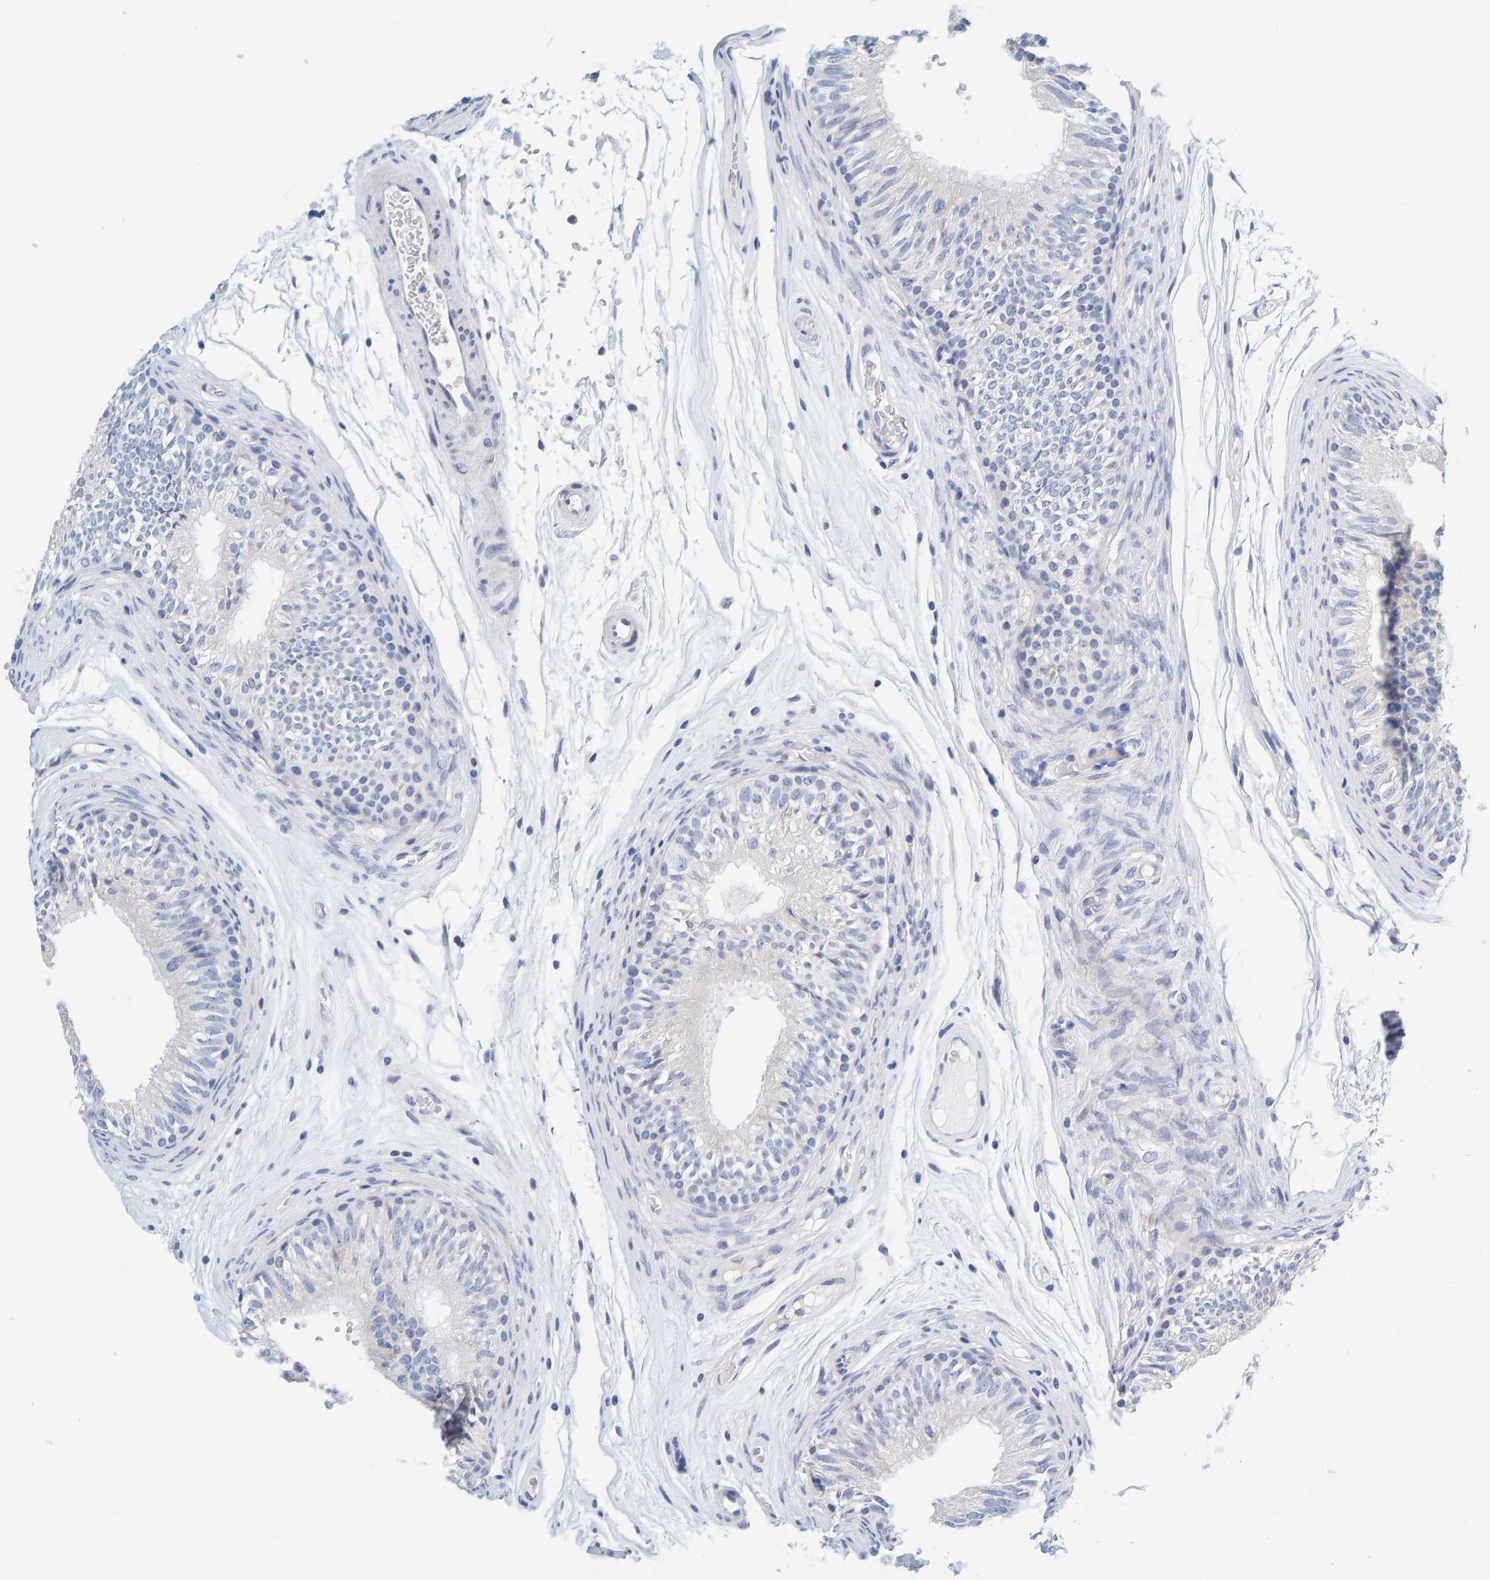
{"staining": {"intensity": "negative", "quantity": "none", "location": "none"}, "tissue": "epididymis", "cell_type": "Glandular cells", "image_type": "normal", "snomed": [{"axis": "morphology", "description": "Normal tissue, NOS"}, {"axis": "topography", "description": "Epididymis"}], "caption": "Glandular cells are negative for protein expression in normal human epididymis. (DAB (3,3'-diaminobenzidine) immunohistochemistry visualized using brightfield microscopy, high magnification).", "gene": "MOG", "patient": {"sex": "male", "age": 36}}